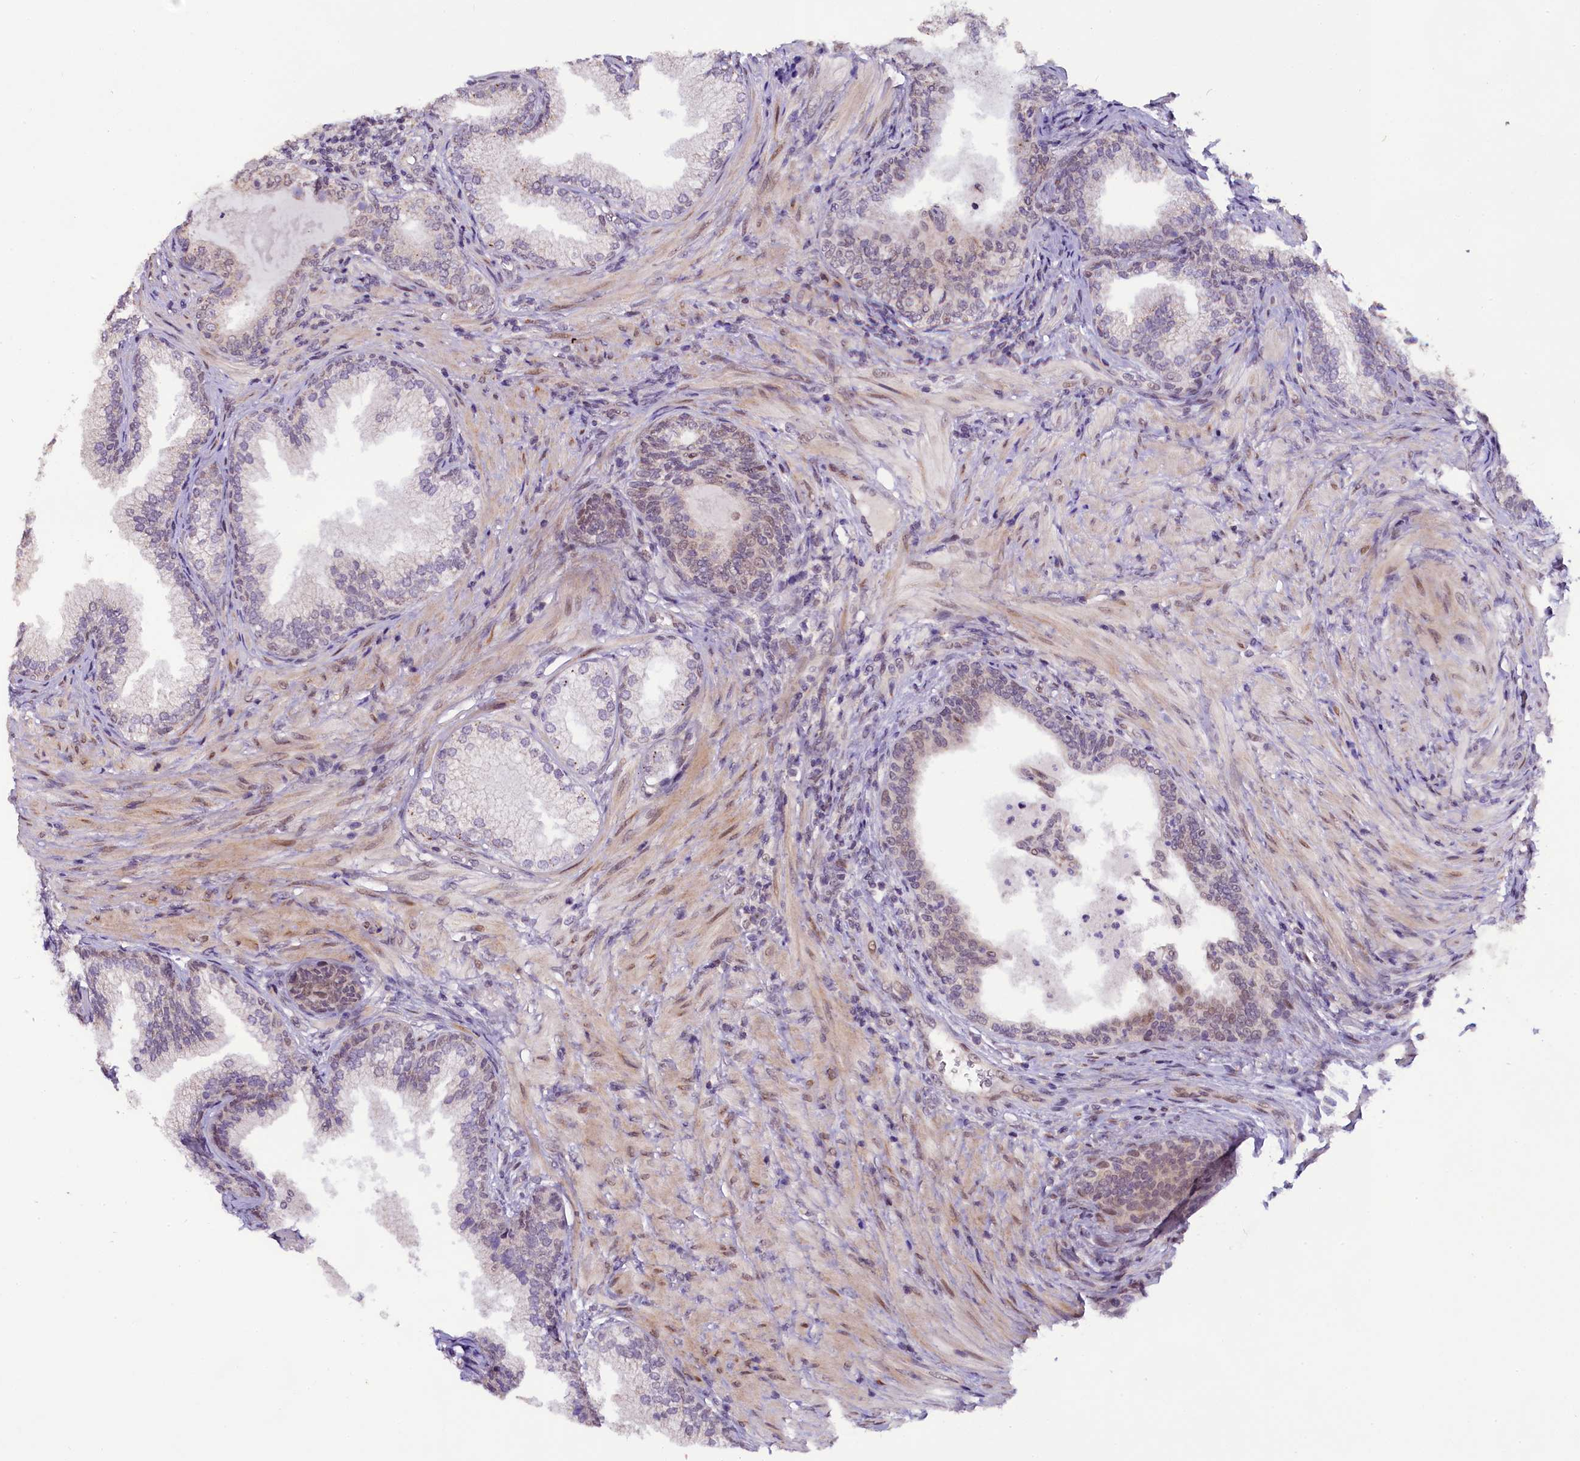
{"staining": {"intensity": "weak", "quantity": "25%-75%", "location": "cytoplasmic/membranous,nuclear"}, "tissue": "prostate", "cell_type": "Glandular cells", "image_type": "normal", "snomed": [{"axis": "morphology", "description": "Normal tissue, NOS"}, {"axis": "topography", "description": "Prostate"}], "caption": "Prostate stained for a protein exhibits weak cytoplasmic/membranous,nuclear positivity in glandular cells. The protein is stained brown, and the nuclei are stained in blue (DAB IHC with brightfield microscopy, high magnification).", "gene": "RPUSD2", "patient": {"sex": "male", "age": 76}}